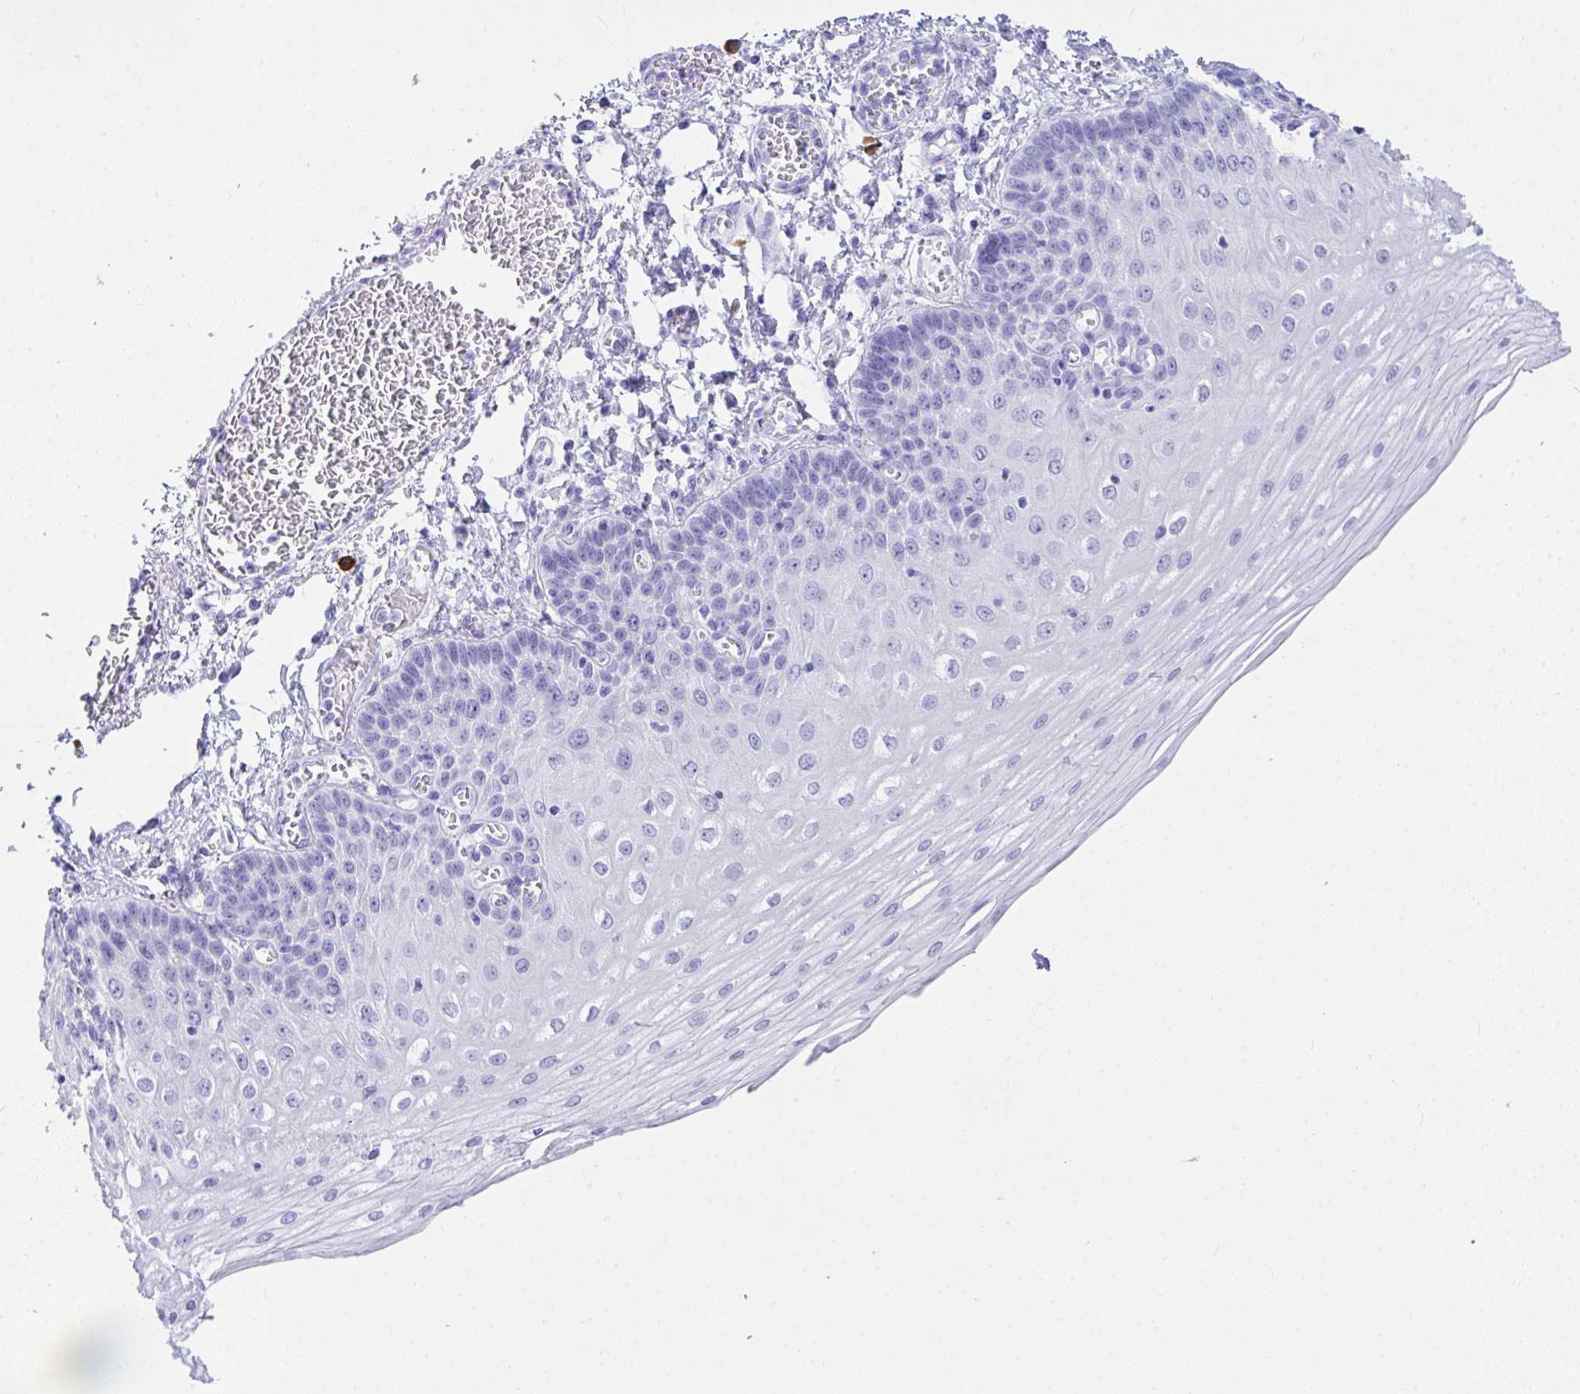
{"staining": {"intensity": "negative", "quantity": "none", "location": "none"}, "tissue": "esophagus", "cell_type": "Squamous epithelial cells", "image_type": "normal", "snomed": [{"axis": "morphology", "description": "Normal tissue, NOS"}, {"axis": "morphology", "description": "Adenocarcinoma, NOS"}, {"axis": "topography", "description": "Esophagus"}], "caption": "The IHC image has no significant positivity in squamous epithelial cells of esophagus.", "gene": "BEST4", "patient": {"sex": "male", "age": 81}}